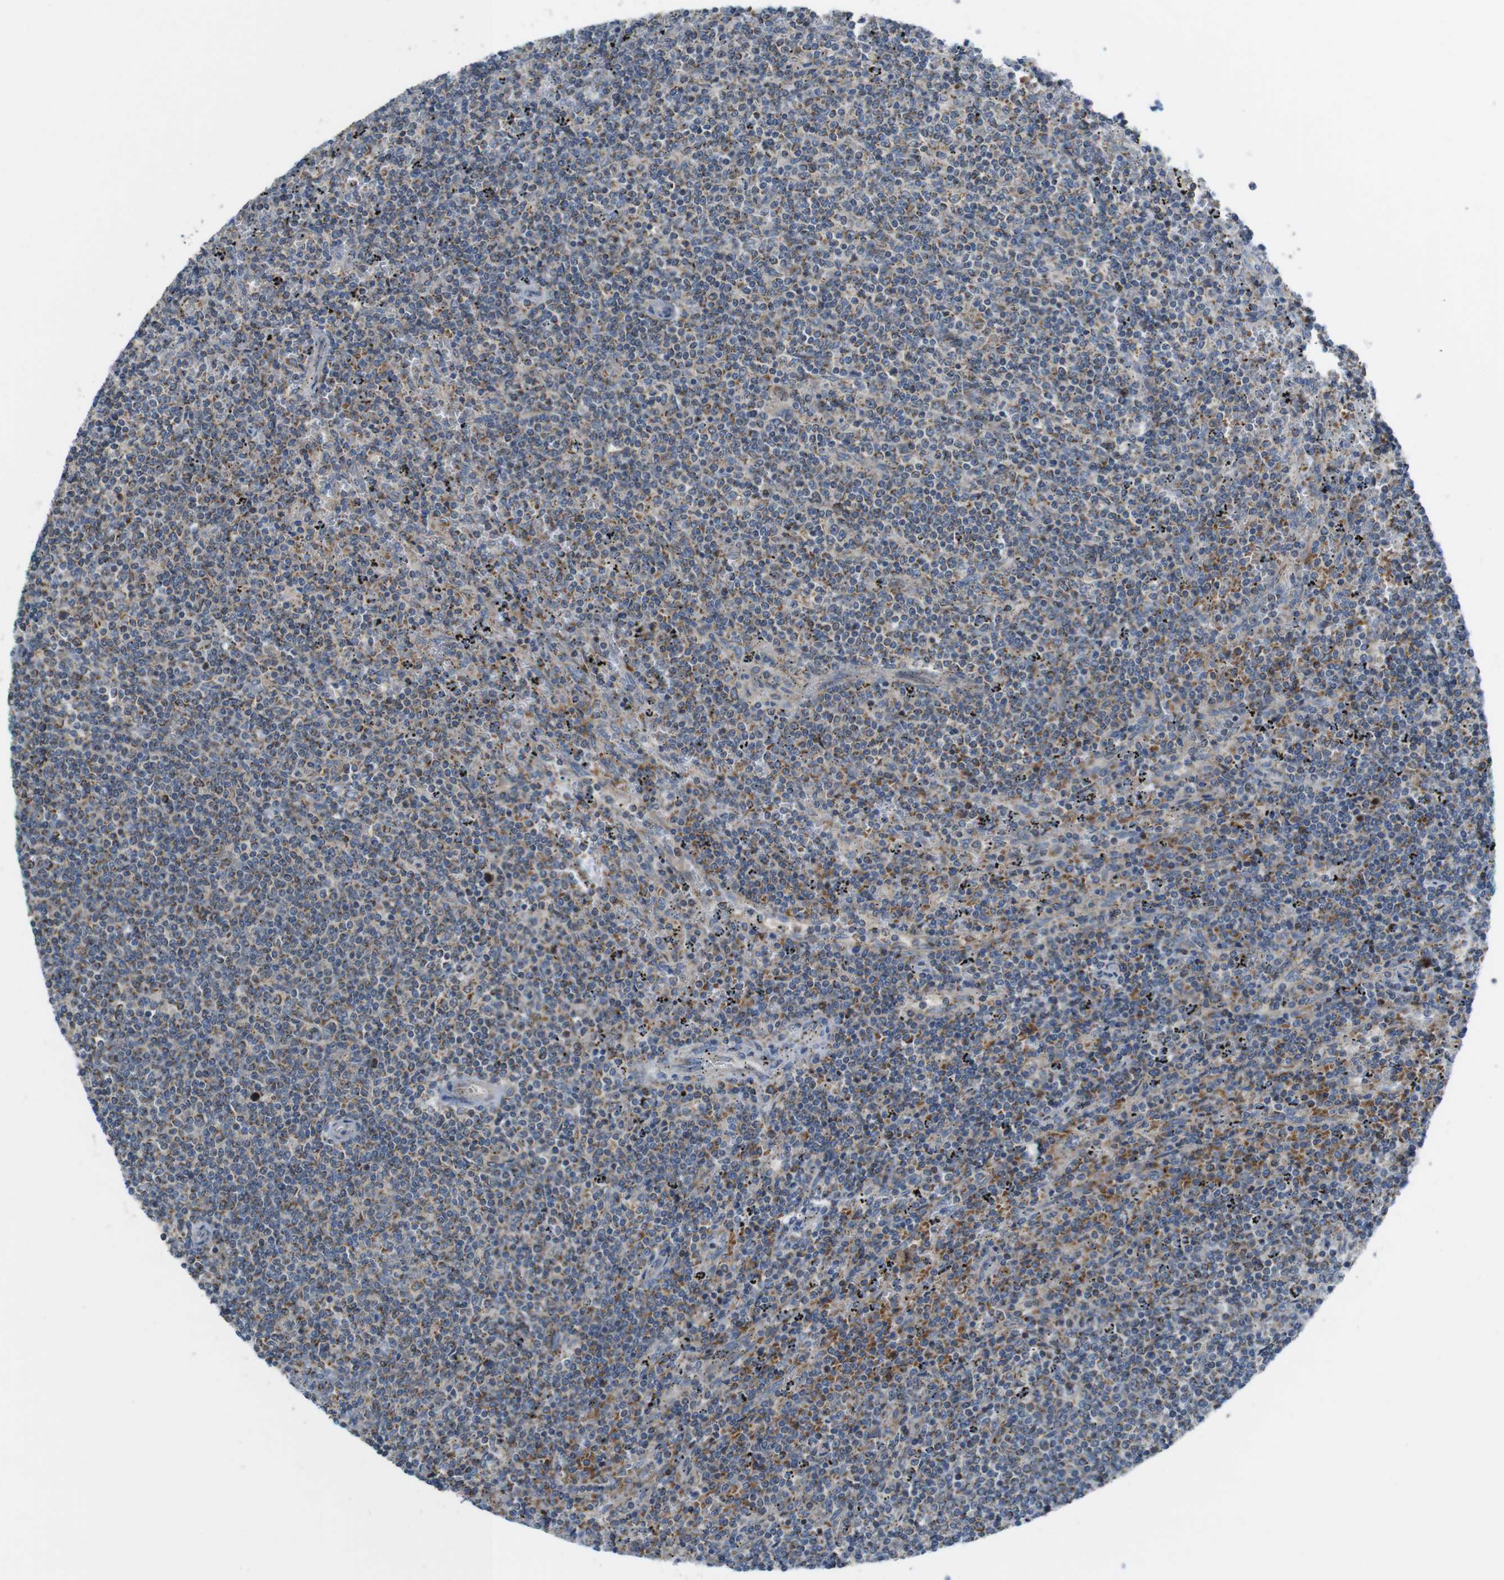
{"staining": {"intensity": "moderate", "quantity": "<25%", "location": "cytoplasmic/membranous"}, "tissue": "lymphoma", "cell_type": "Tumor cells", "image_type": "cancer", "snomed": [{"axis": "morphology", "description": "Malignant lymphoma, non-Hodgkin's type, Low grade"}, {"axis": "topography", "description": "Spleen"}], "caption": "This image exhibits immunohistochemistry staining of human lymphoma, with low moderate cytoplasmic/membranous staining in about <25% of tumor cells.", "gene": "MARCHF1", "patient": {"sex": "female", "age": 50}}